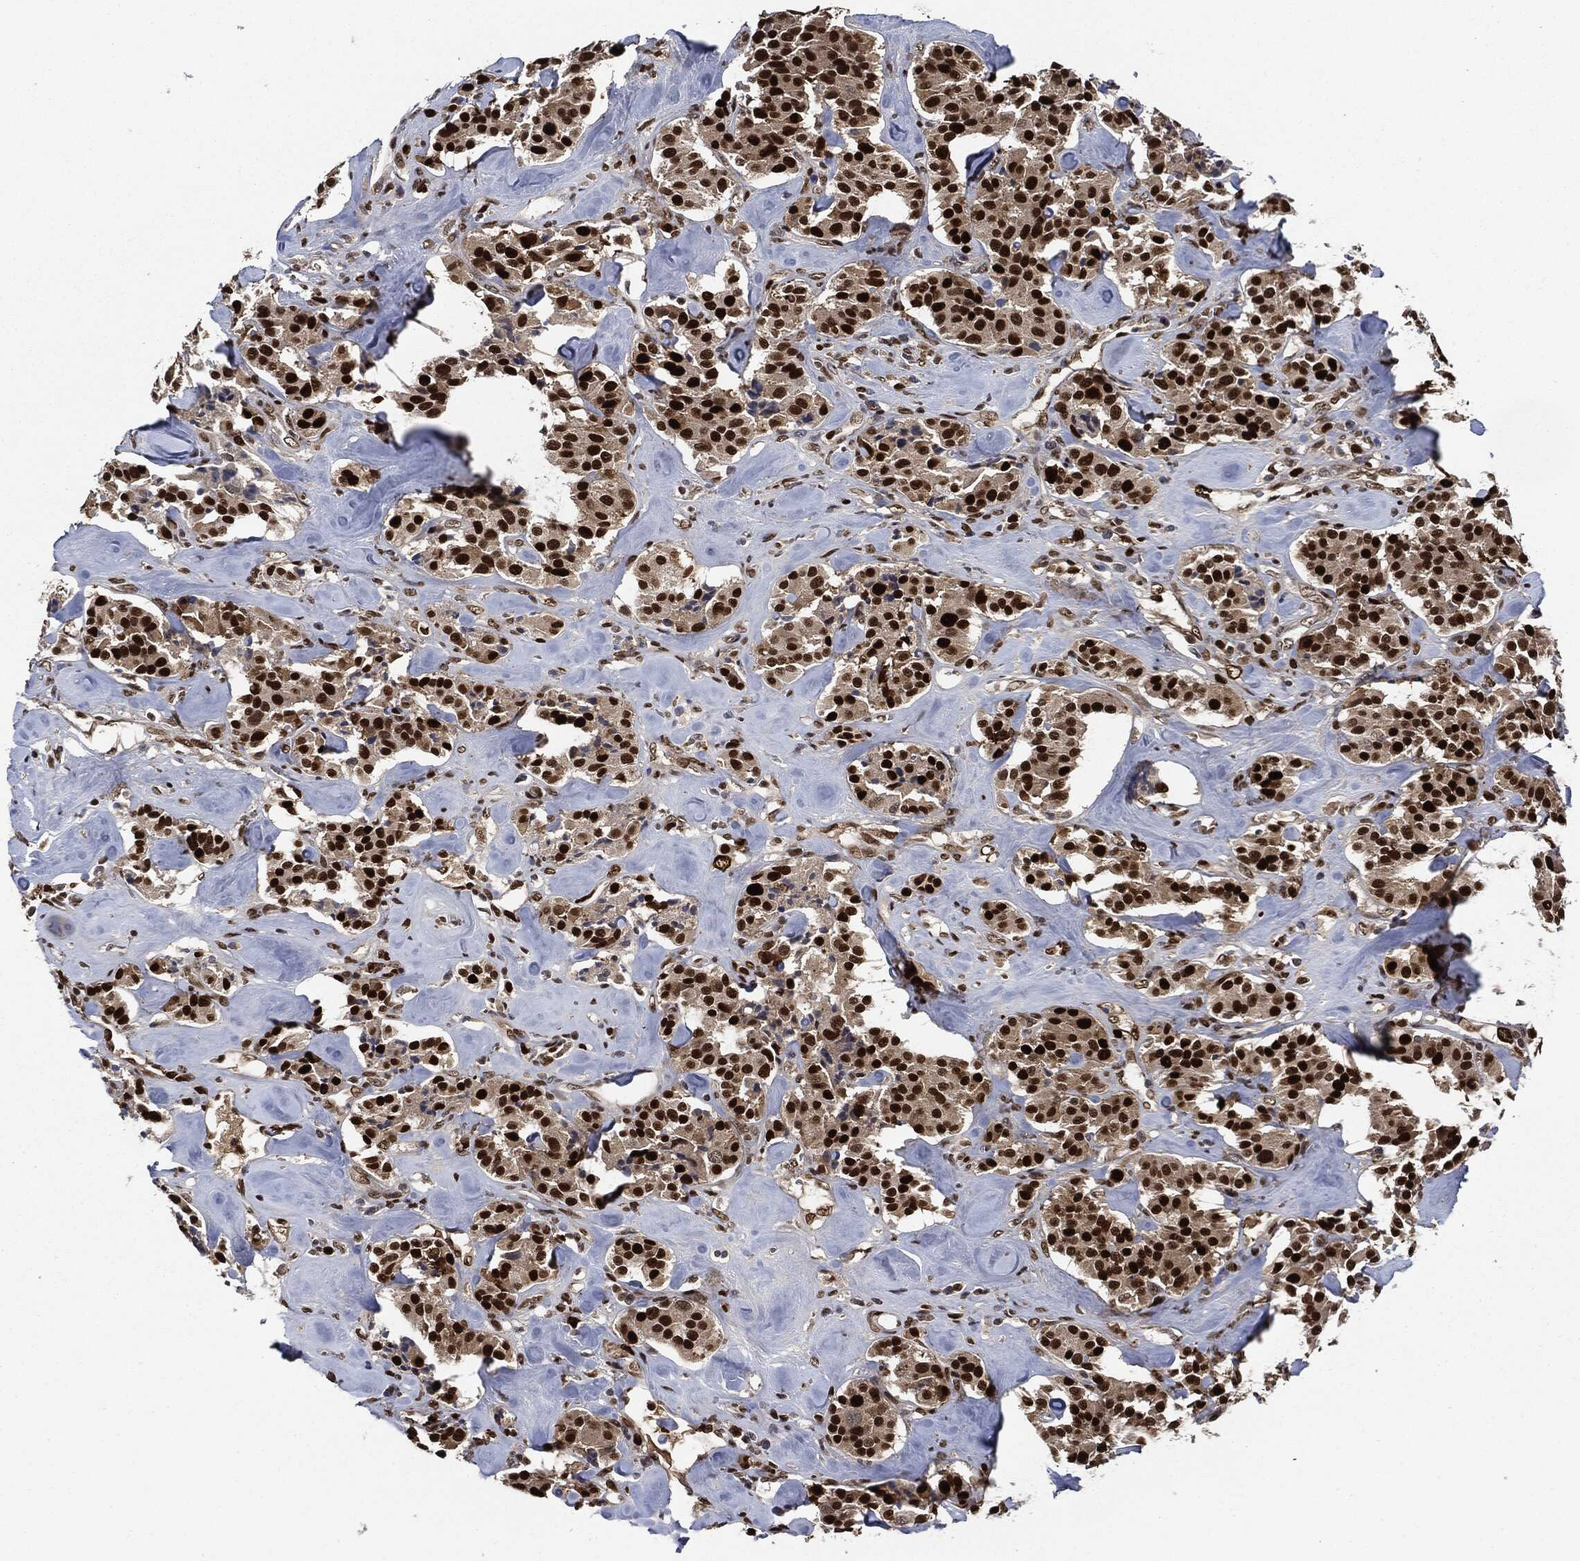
{"staining": {"intensity": "strong", "quantity": ">75%", "location": "nuclear"}, "tissue": "carcinoid", "cell_type": "Tumor cells", "image_type": "cancer", "snomed": [{"axis": "morphology", "description": "Carcinoid, malignant, NOS"}, {"axis": "topography", "description": "Pancreas"}], "caption": "Protein staining demonstrates strong nuclear positivity in approximately >75% of tumor cells in carcinoid (malignant). Ihc stains the protein of interest in brown and the nuclei are stained blue.", "gene": "PCNA", "patient": {"sex": "male", "age": 41}}